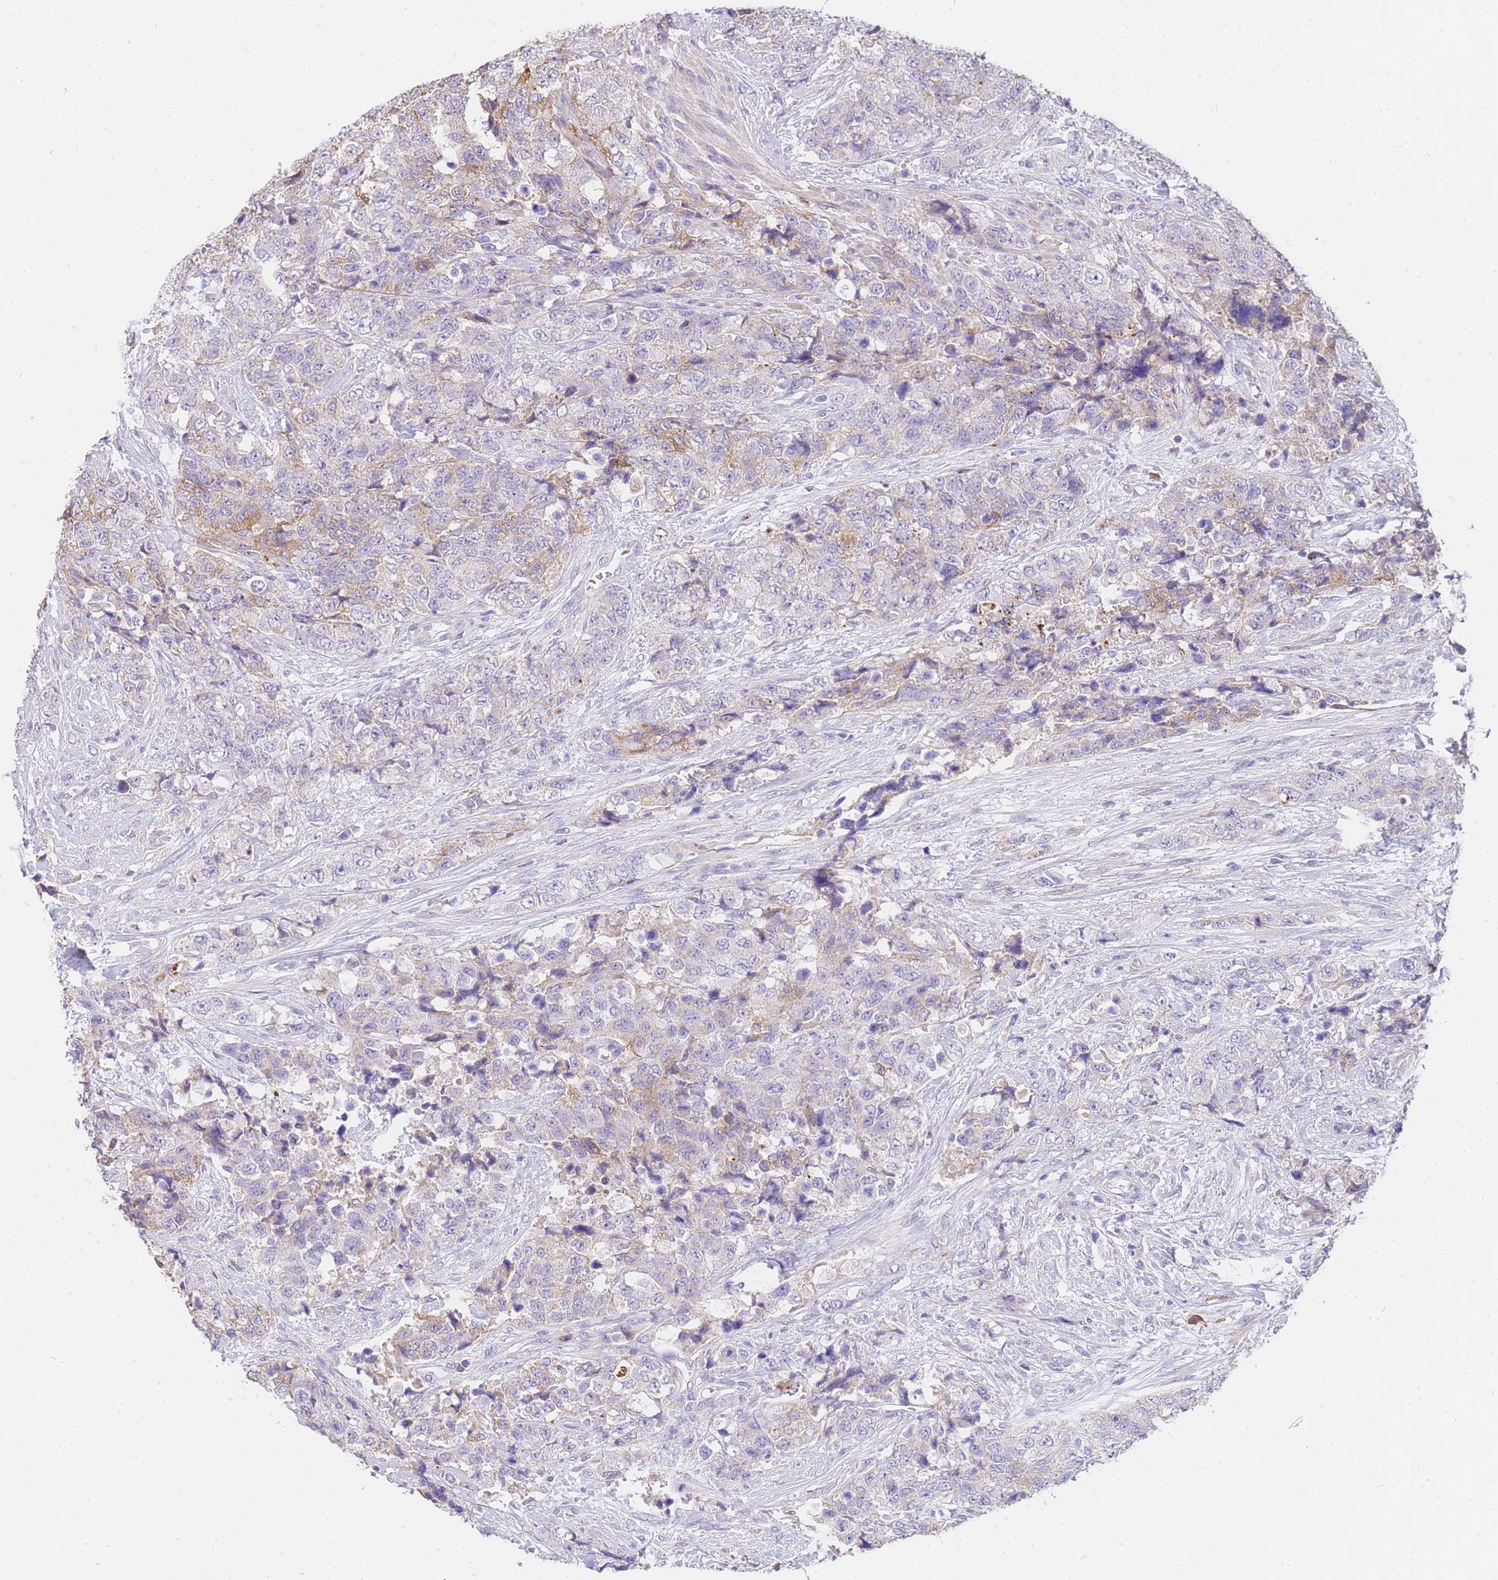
{"staining": {"intensity": "moderate", "quantity": "<25%", "location": "cytoplasmic/membranous"}, "tissue": "urothelial cancer", "cell_type": "Tumor cells", "image_type": "cancer", "snomed": [{"axis": "morphology", "description": "Urothelial carcinoma, High grade"}, {"axis": "topography", "description": "Urinary bladder"}], "caption": "An image showing moderate cytoplasmic/membranous positivity in about <25% of tumor cells in urothelial cancer, as visualized by brown immunohistochemical staining.", "gene": "C2orf88", "patient": {"sex": "female", "age": 78}}